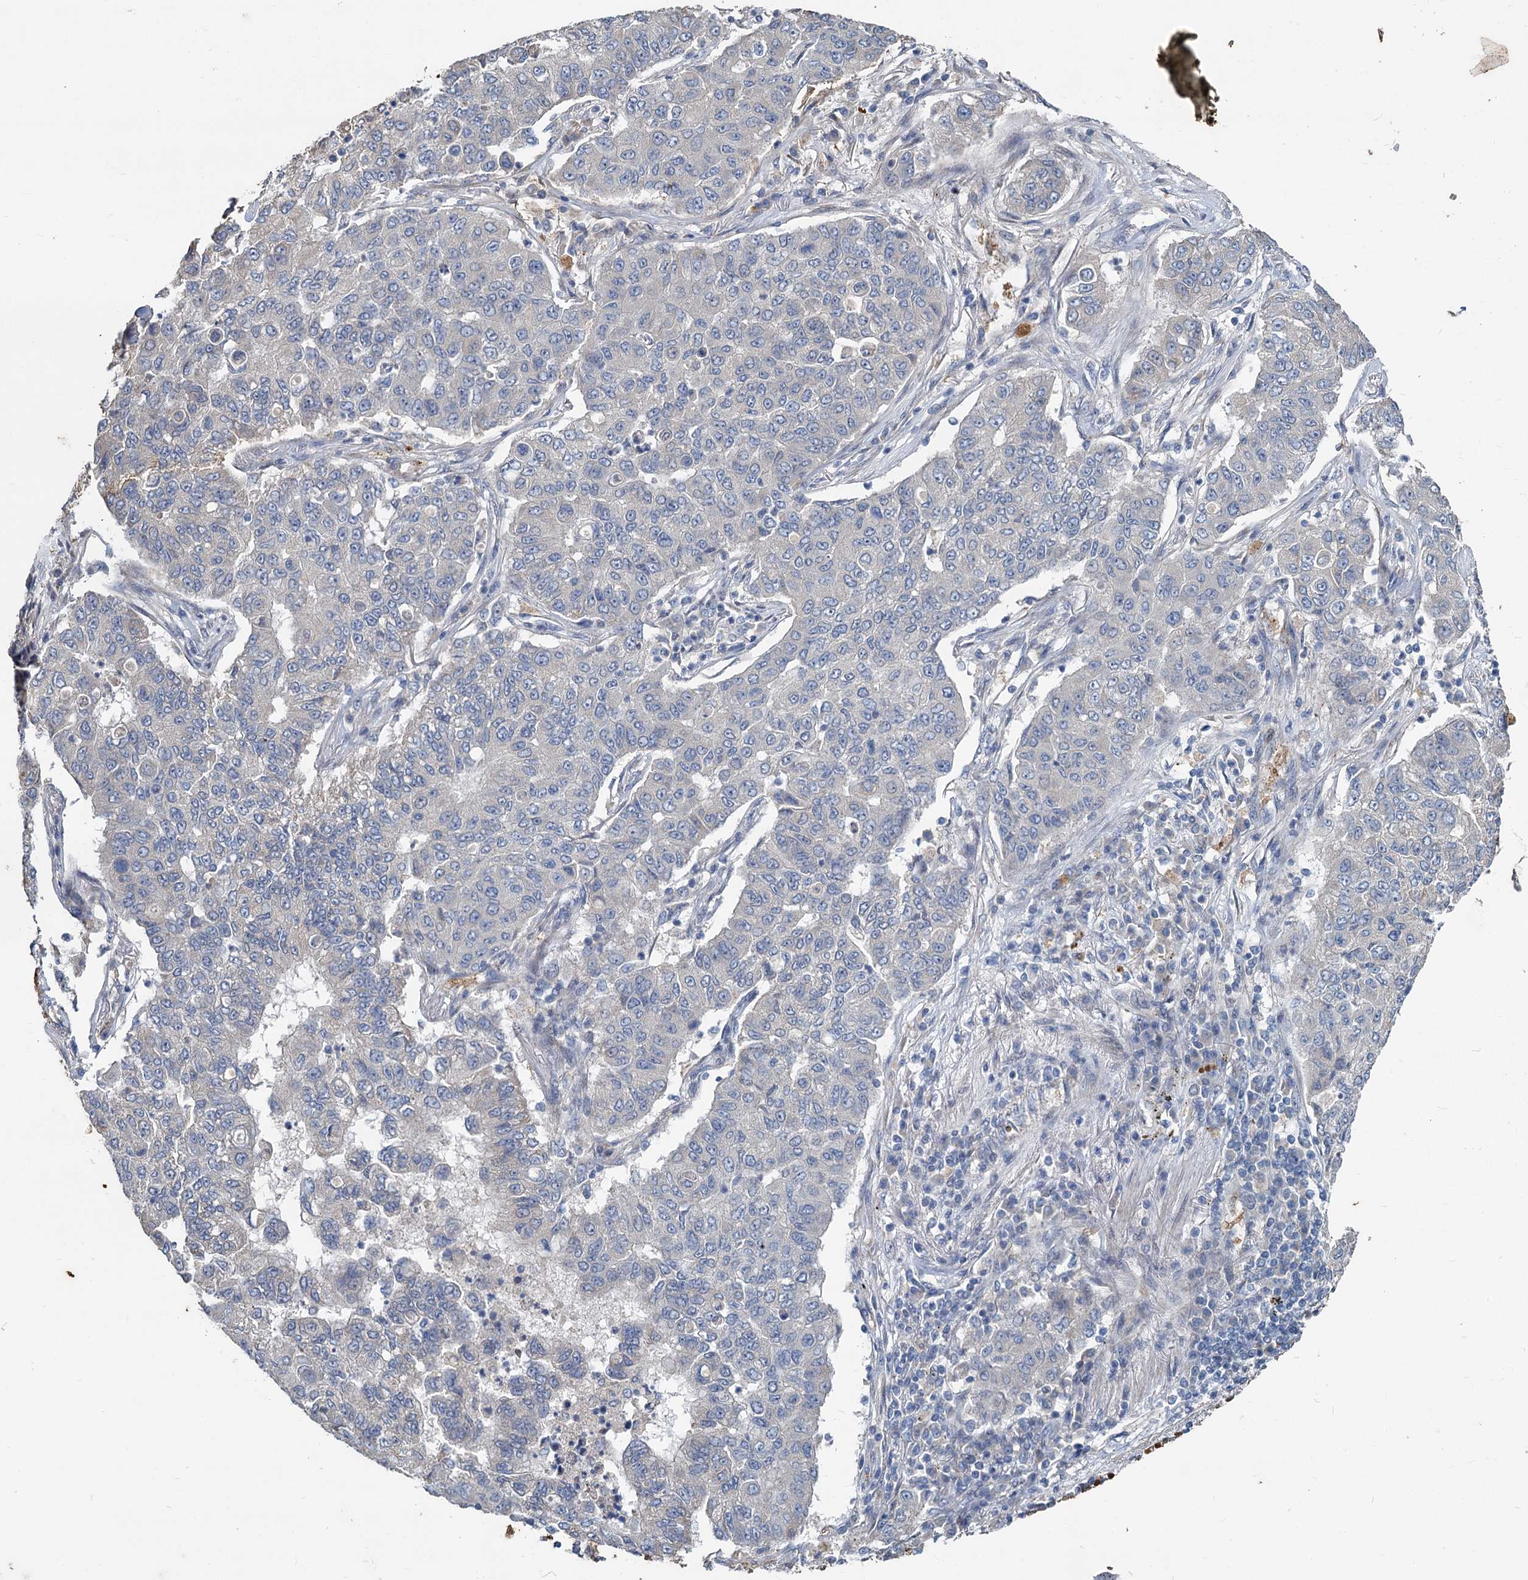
{"staining": {"intensity": "negative", "quantity": "none", "location": "none"}, "tissue": "lung cancer", "cell_type": "Tumor cells", "image_type": "cancer", "snomed": [{"axis": "morphology", "description": "Squamous cell carcinoma, NOS"}, {"axis": "topography", "description": "Lung"}], "caption": "The immunohistochemistry photomicrograph has no significant expression in tumor cells of lung squamous cell carcinoma tissue. Nuclei are stained in blue.", "gene": "TCTN2", "patient": {"sex": "male", "age": 74}}